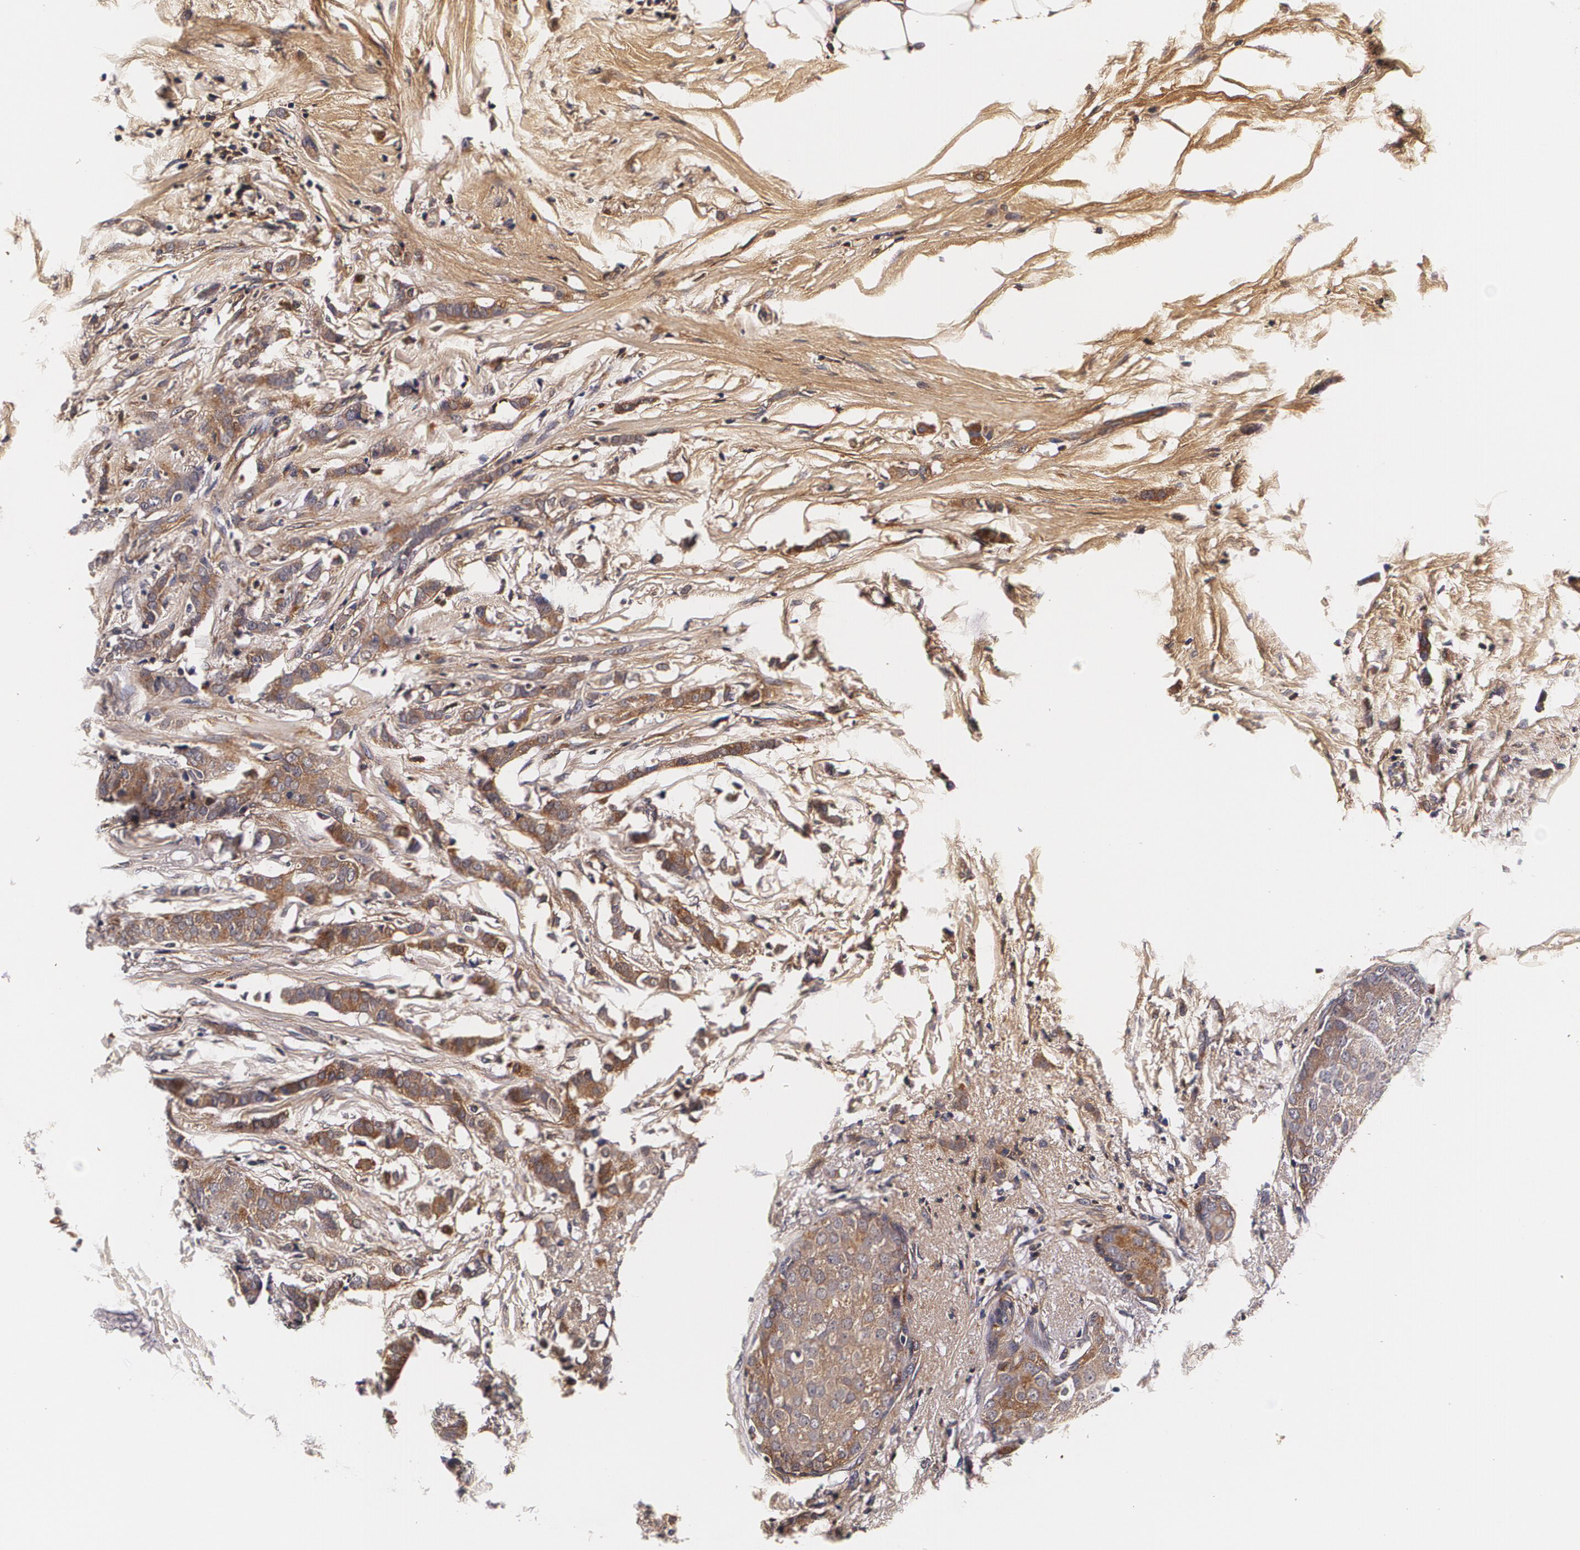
{"staining": {"intensity": "moderate", "quantity": ">75%", "location": "cytoplasmic/membranous"}, "tissue": "breast cancer", "cell_type": "Tumor cells", "image_type": "cancer", "snomed": [{"axis": "morphology", "description": "Lobular carcinoma"}, {"axis": "topography", "description": "Breast"}], "caption": "IHC histopathology image of human breast cancer (lobular carcinoma) stained for a protein (brown), which reveals medium levels of moderate cytoplasmic/membranous expression in approximately >75% of tumor cells.", "gene": "TTR", "patient": {"sex": "female", "age": 55}}